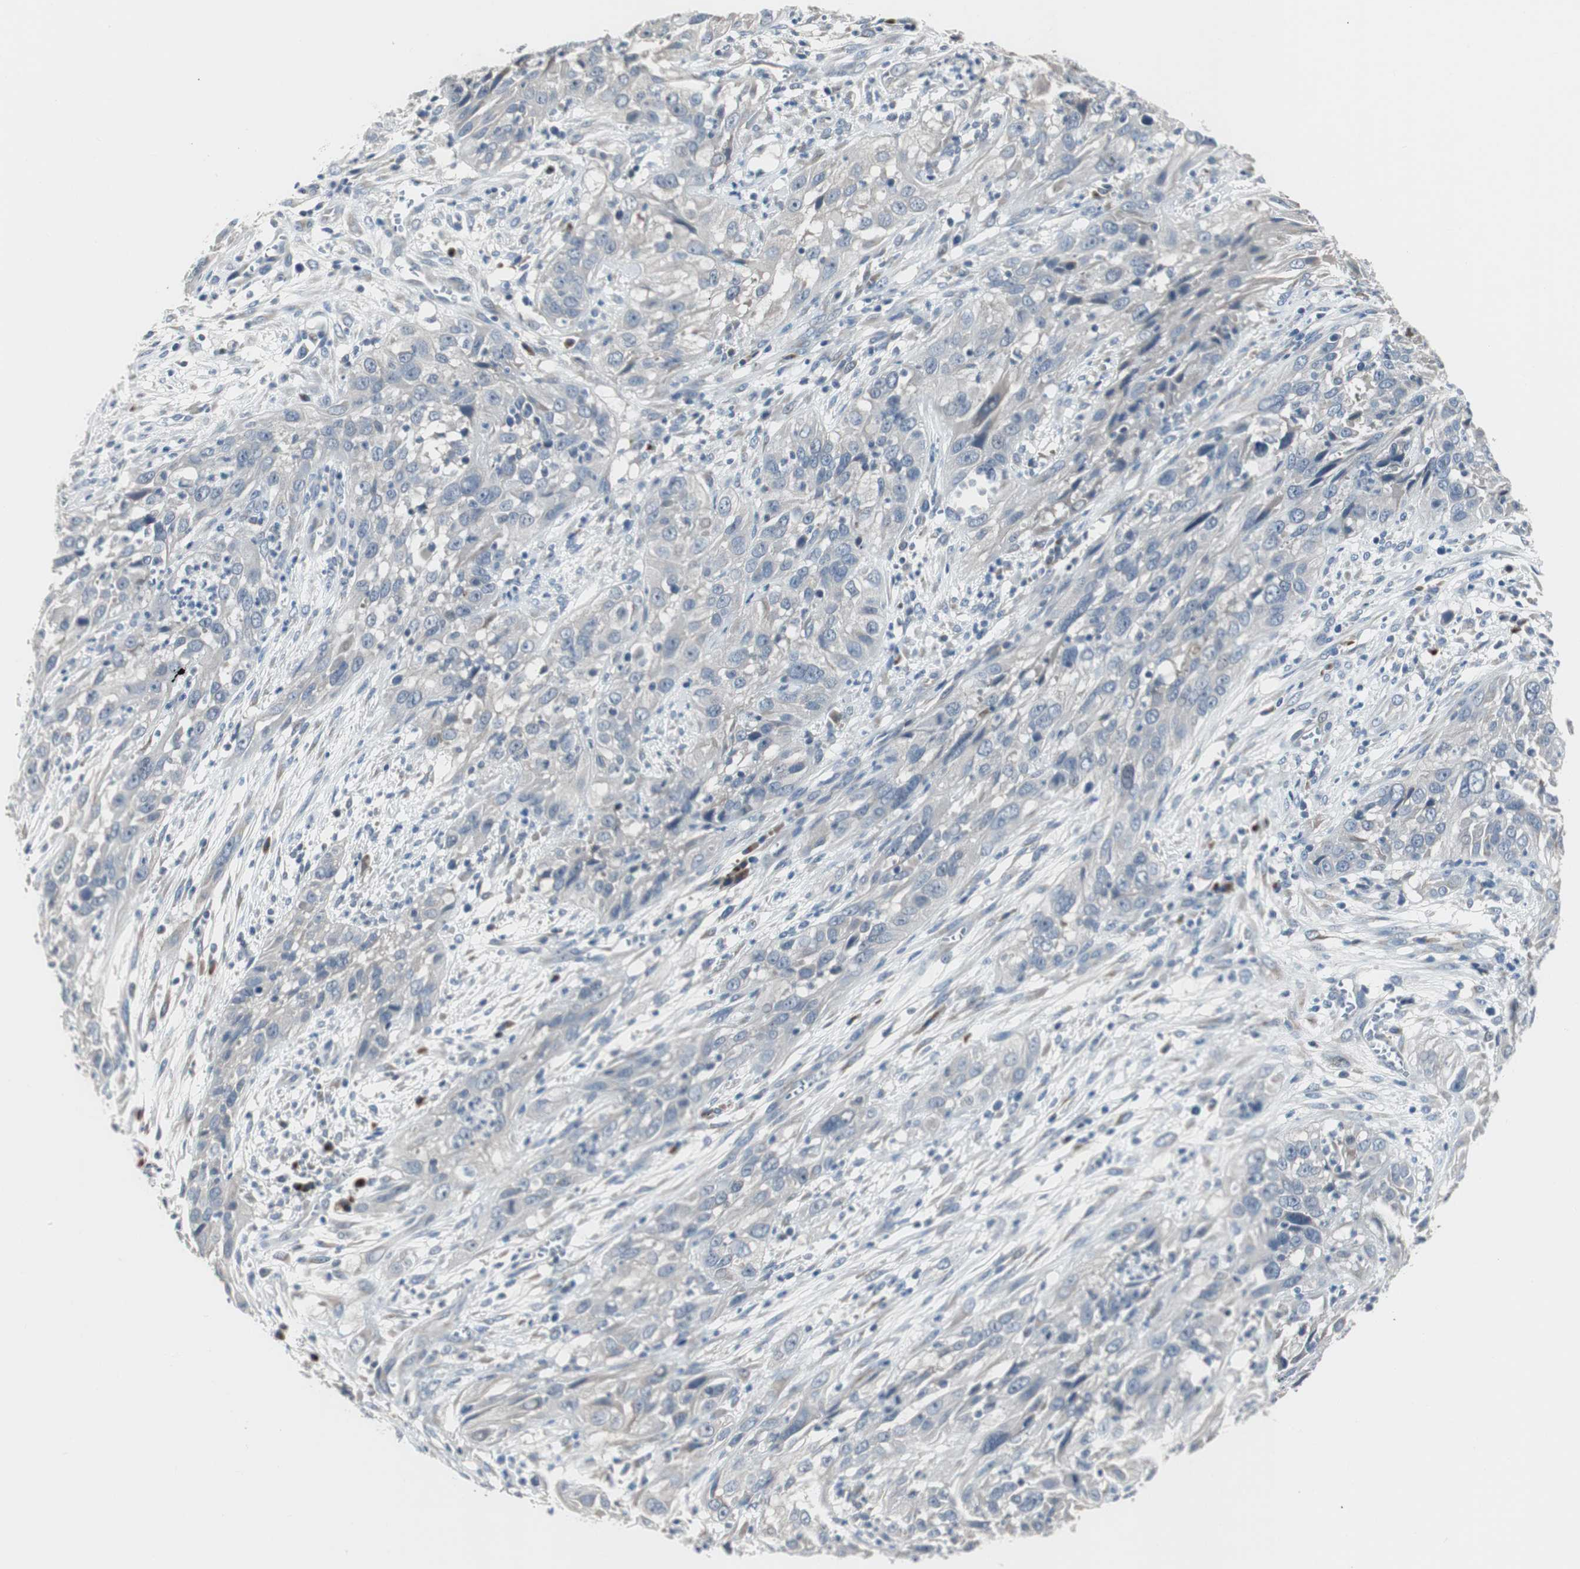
{"staining": {"intensity": "negative", "quantity": "none", "location": "none"}, "tissue": "cervical cancer", "cell_type": "Tumor cells", "image_type": "cancer", "snomed": [{"axis": "morphology", "description": "Squamous cell carcinoma, NOS"}, {"axis": "topography", "description": "Cervix"}], "caption": "Immunohistochemistry (IHC) histopathology image of neoplastic tissue: cervical cancer (squamous cell carcinoma) stained with DAB shows no significant protein staining in tumor cells.", "gene": "SOX30", "patient": {"sex": "female", "age": 32}}